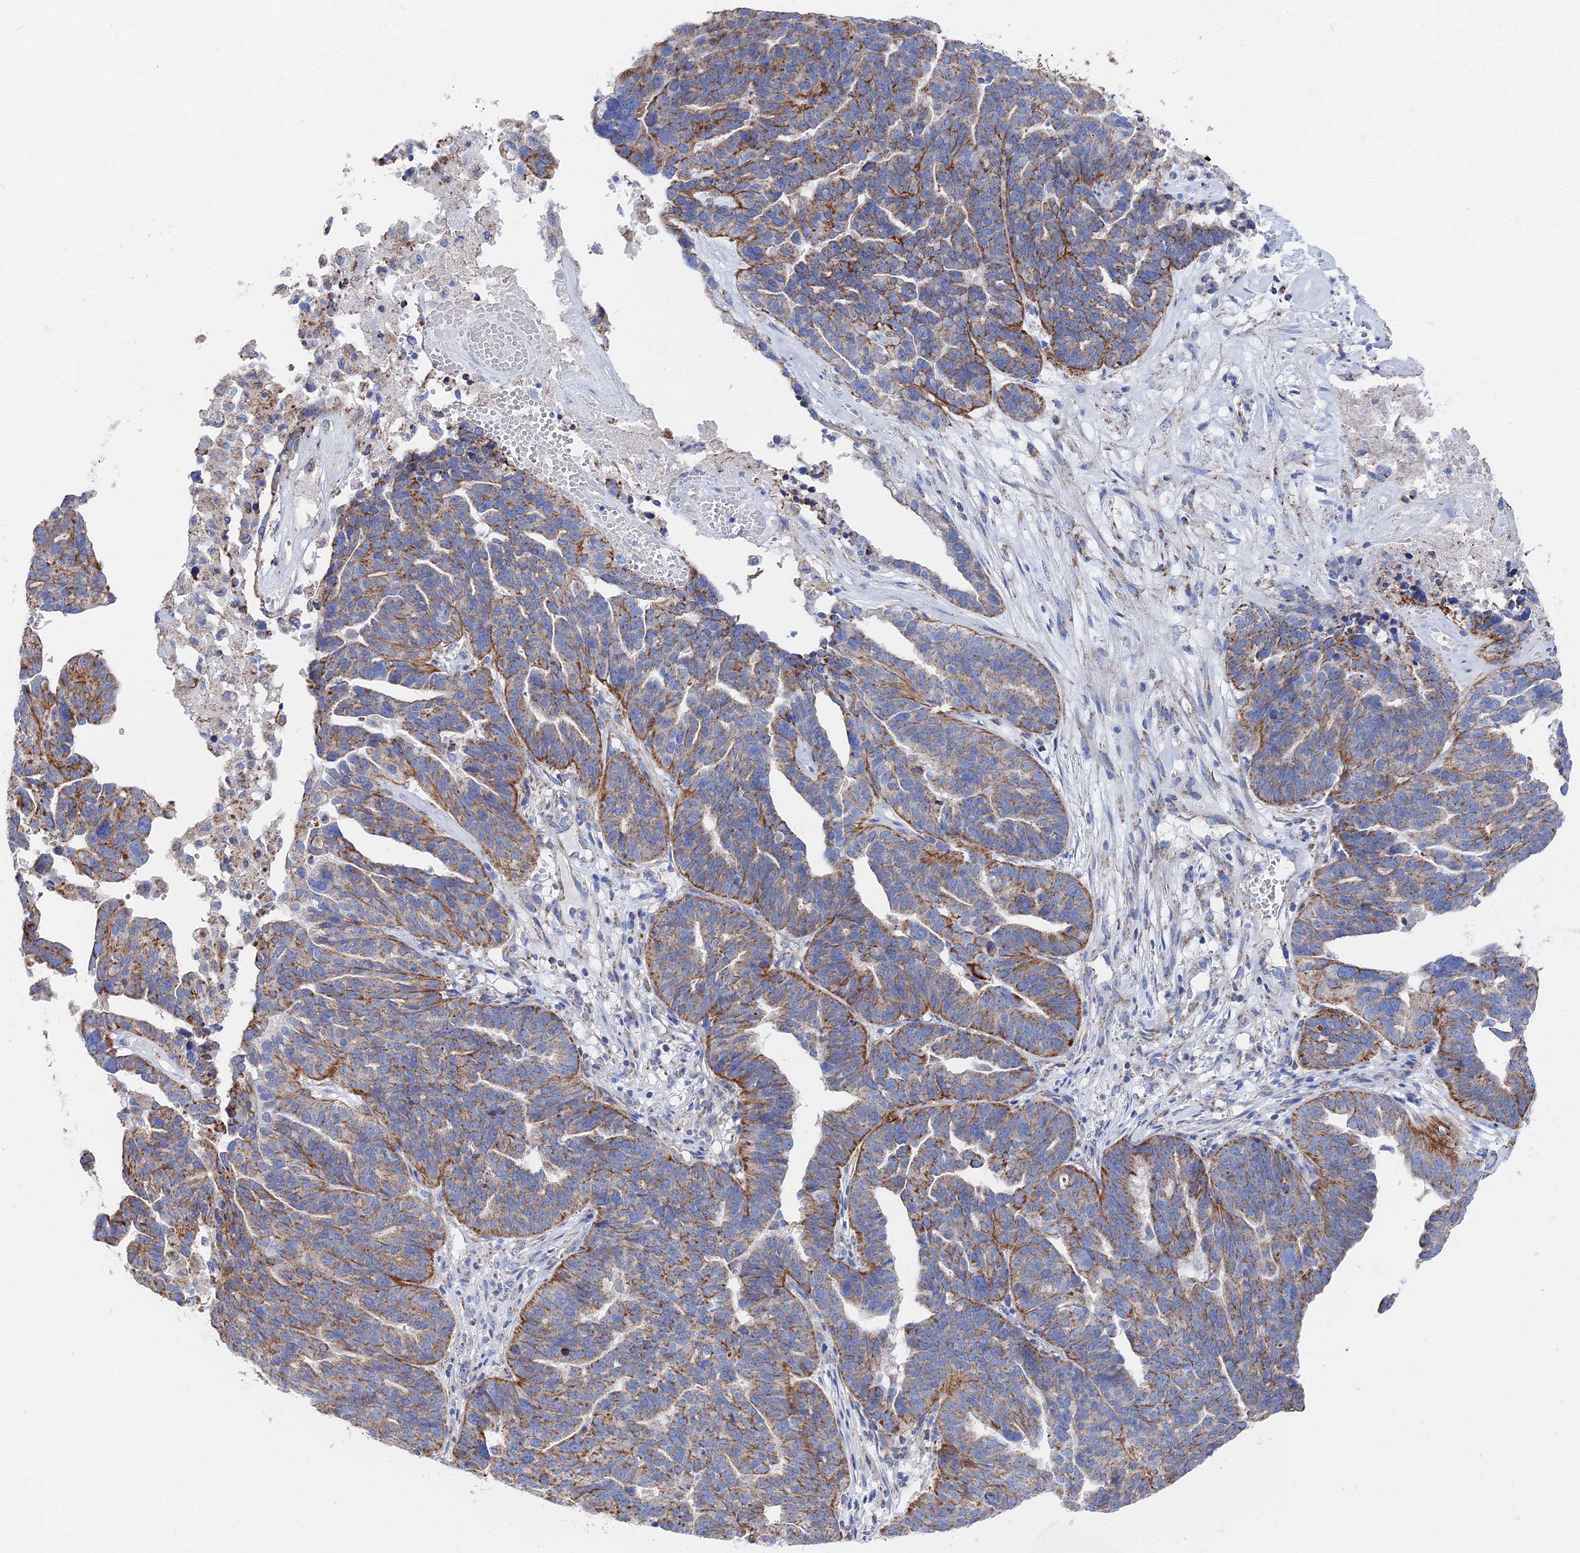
{"staining": {"intensity": "moderate", "quantity": "25%-75%", "location": "cytoplasmic/membranous"}, "tissue": "ovarian cancer", "cell_type": "Tumor cells", "image_type": "cancer", "snomed": [{"axis": "morphology", "description": "Cystadenocarcinoma, serous, NOS"}, {"axis": "topography", "description": "Ovary"}], "caption": "The immunohistochemical stain shows moderate cytoplasmic/membranous positivity in tumor cells of ovarian cancer (serous cystadenocarcinoma) tissue. The staining was performed using DAB (3,3'-diaminobenzidine) to visualize the protein expression in brown, while the nuclei were stained in blue with hematoxylin (Magnification: 20x).", "gene": "IFT80", "patient": {"sex": "female", "age": 59}}